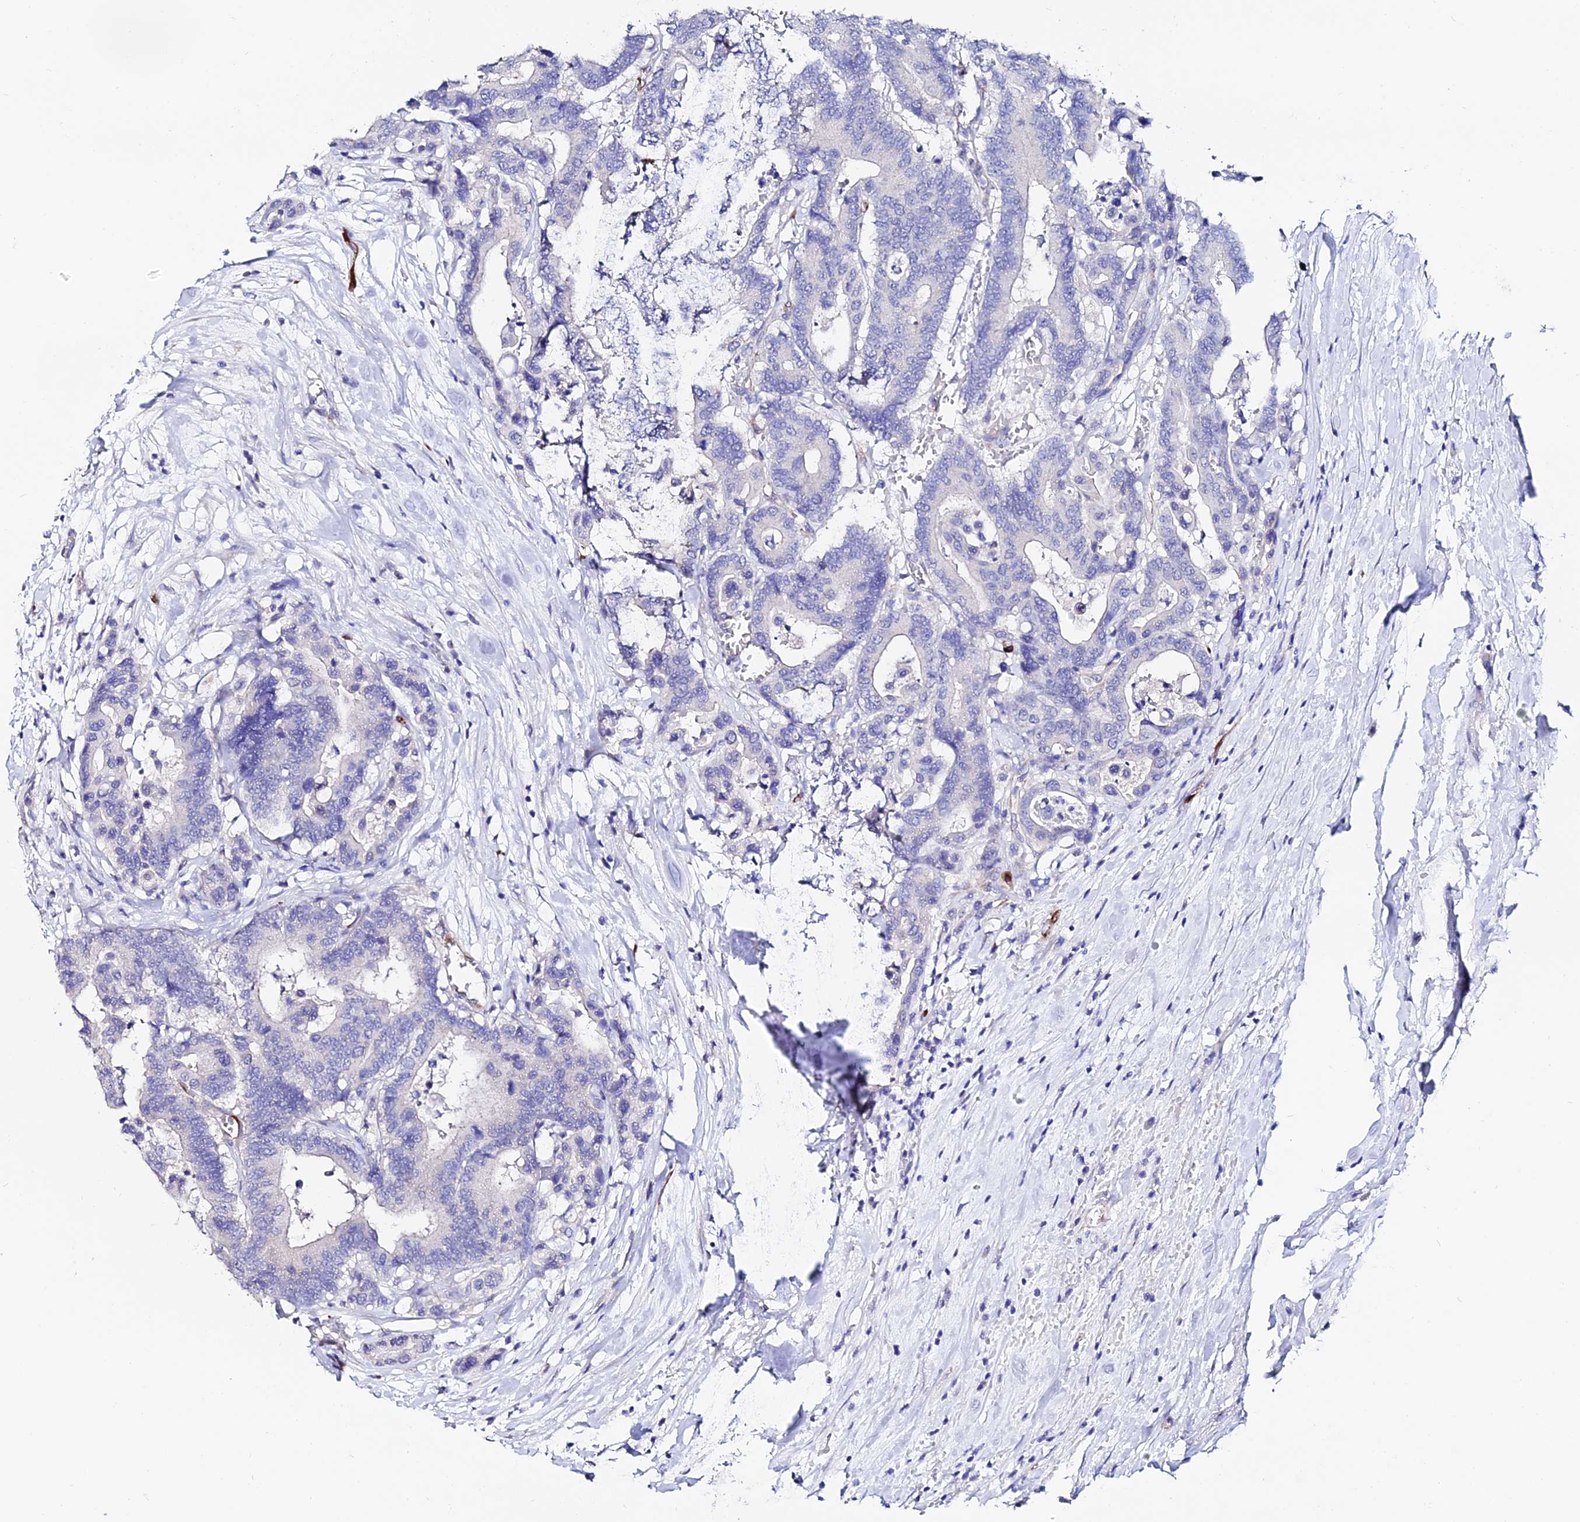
{"staining": {"intensity": "negative", "quantity": "none", "location": "none"}, "tissue": "colorectal cancer", "cell_type": "Tumor cells", "image_type": "cancer", "snomed": [{"axis": "morphology", "description": "Normal tissue, NOS"}, {"axis": "morphology", "description": "Adenocarcinoma, NOS"}, {"axis": "topography", "description": "Colon"}], "caption": "This is a photomicrograph of immunohistochemistry (IHC) staining of colorectal adenocarcinoma, which shows no positivity in tumor cells.", "gene": "ESM1", "patient": {"sex": "male", "age": 82}}